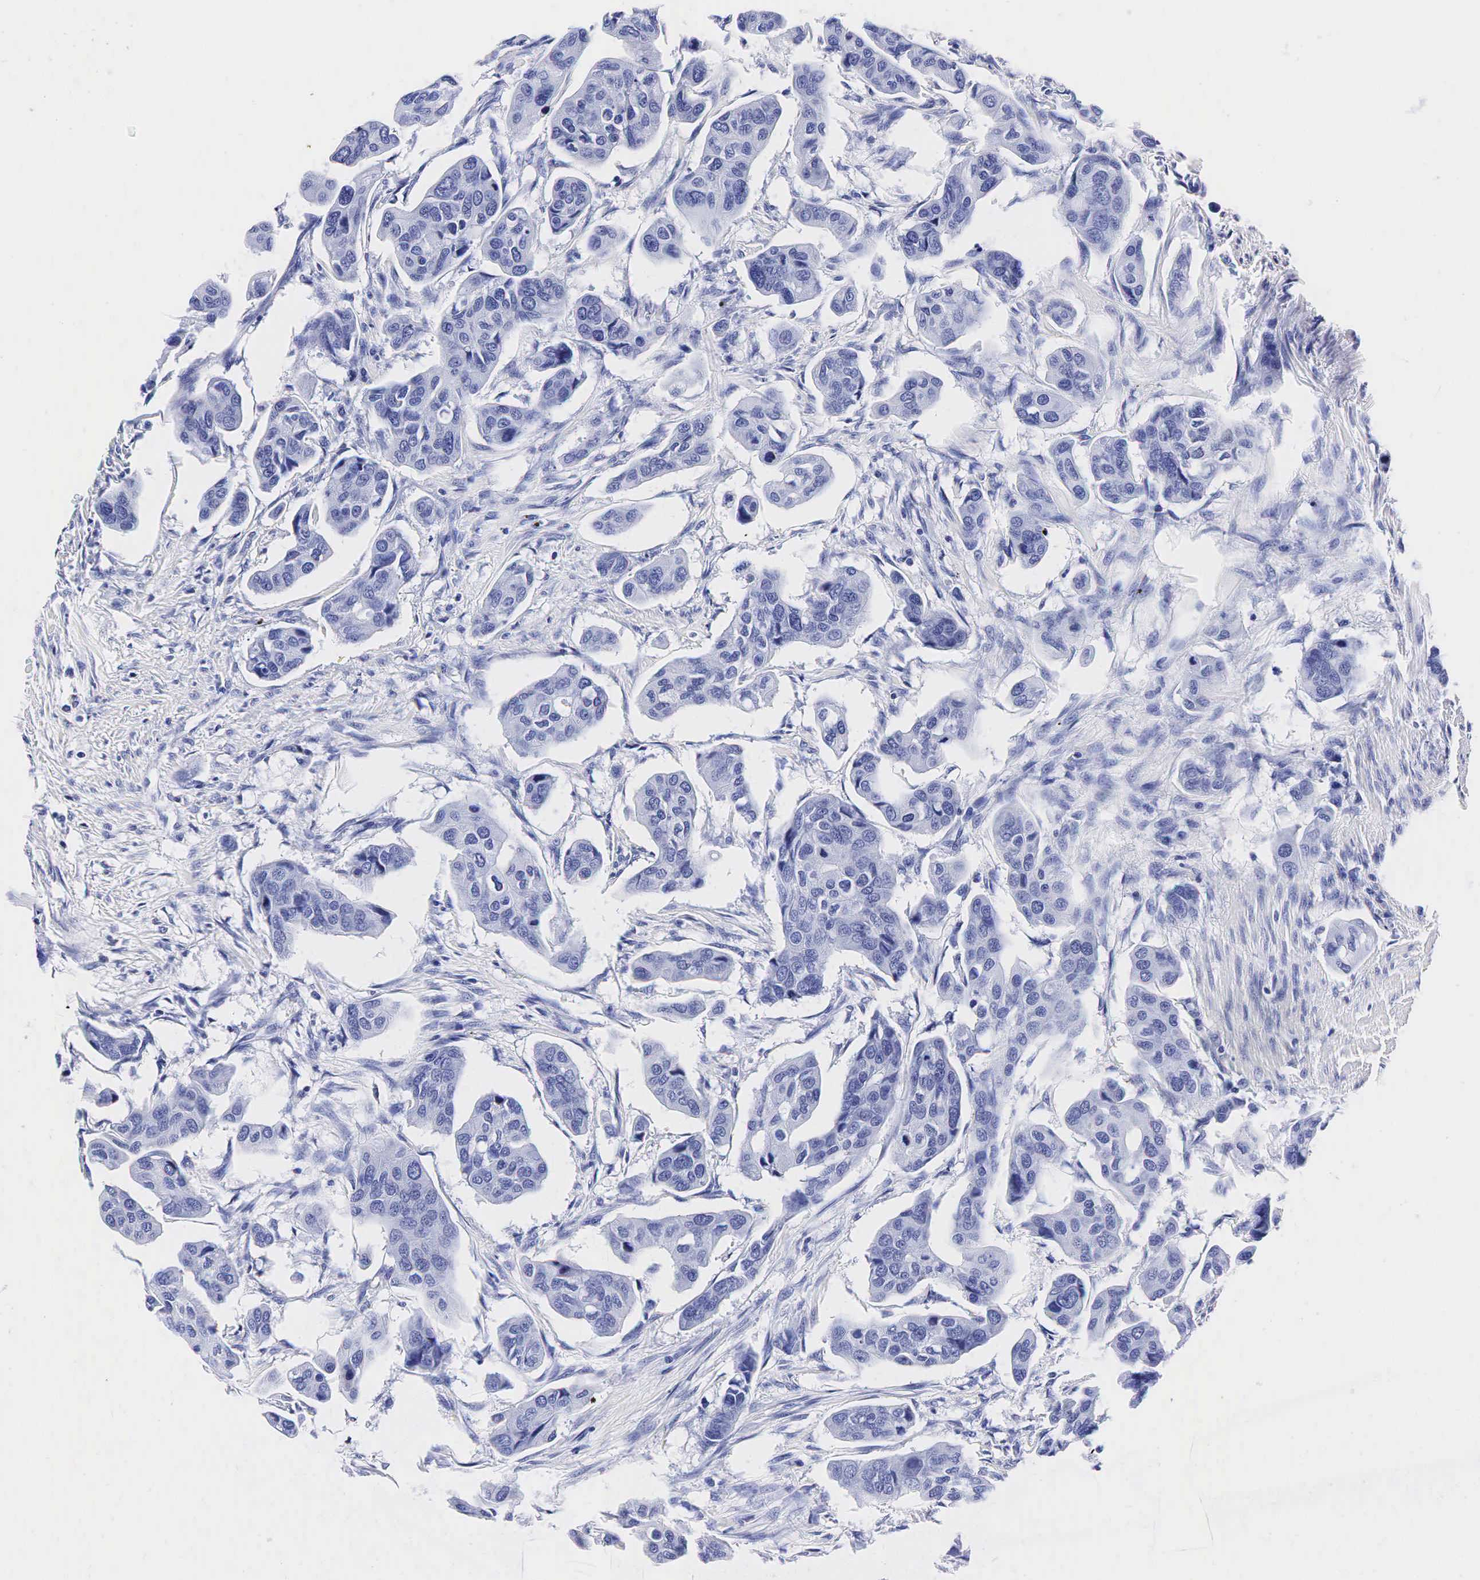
{"staining": {"intensity": "negative", "quantity": "none", "location": "none"}, "tissue": "urothelial cancer", "cell_type": "Tumor cells", "image_type": "cancer", "snomed": [{"axis": "morphology", "description": "Adenocarcinoma, NOS"}, {"axis": "topography", "description": "Urinary bladder"}], "caption": "Urothelial cancer was stained to show a protein in brown. There is no significant positivity in tumor cells.", "gene": "TG", "patient": {"sex": "male", "age": 61}}